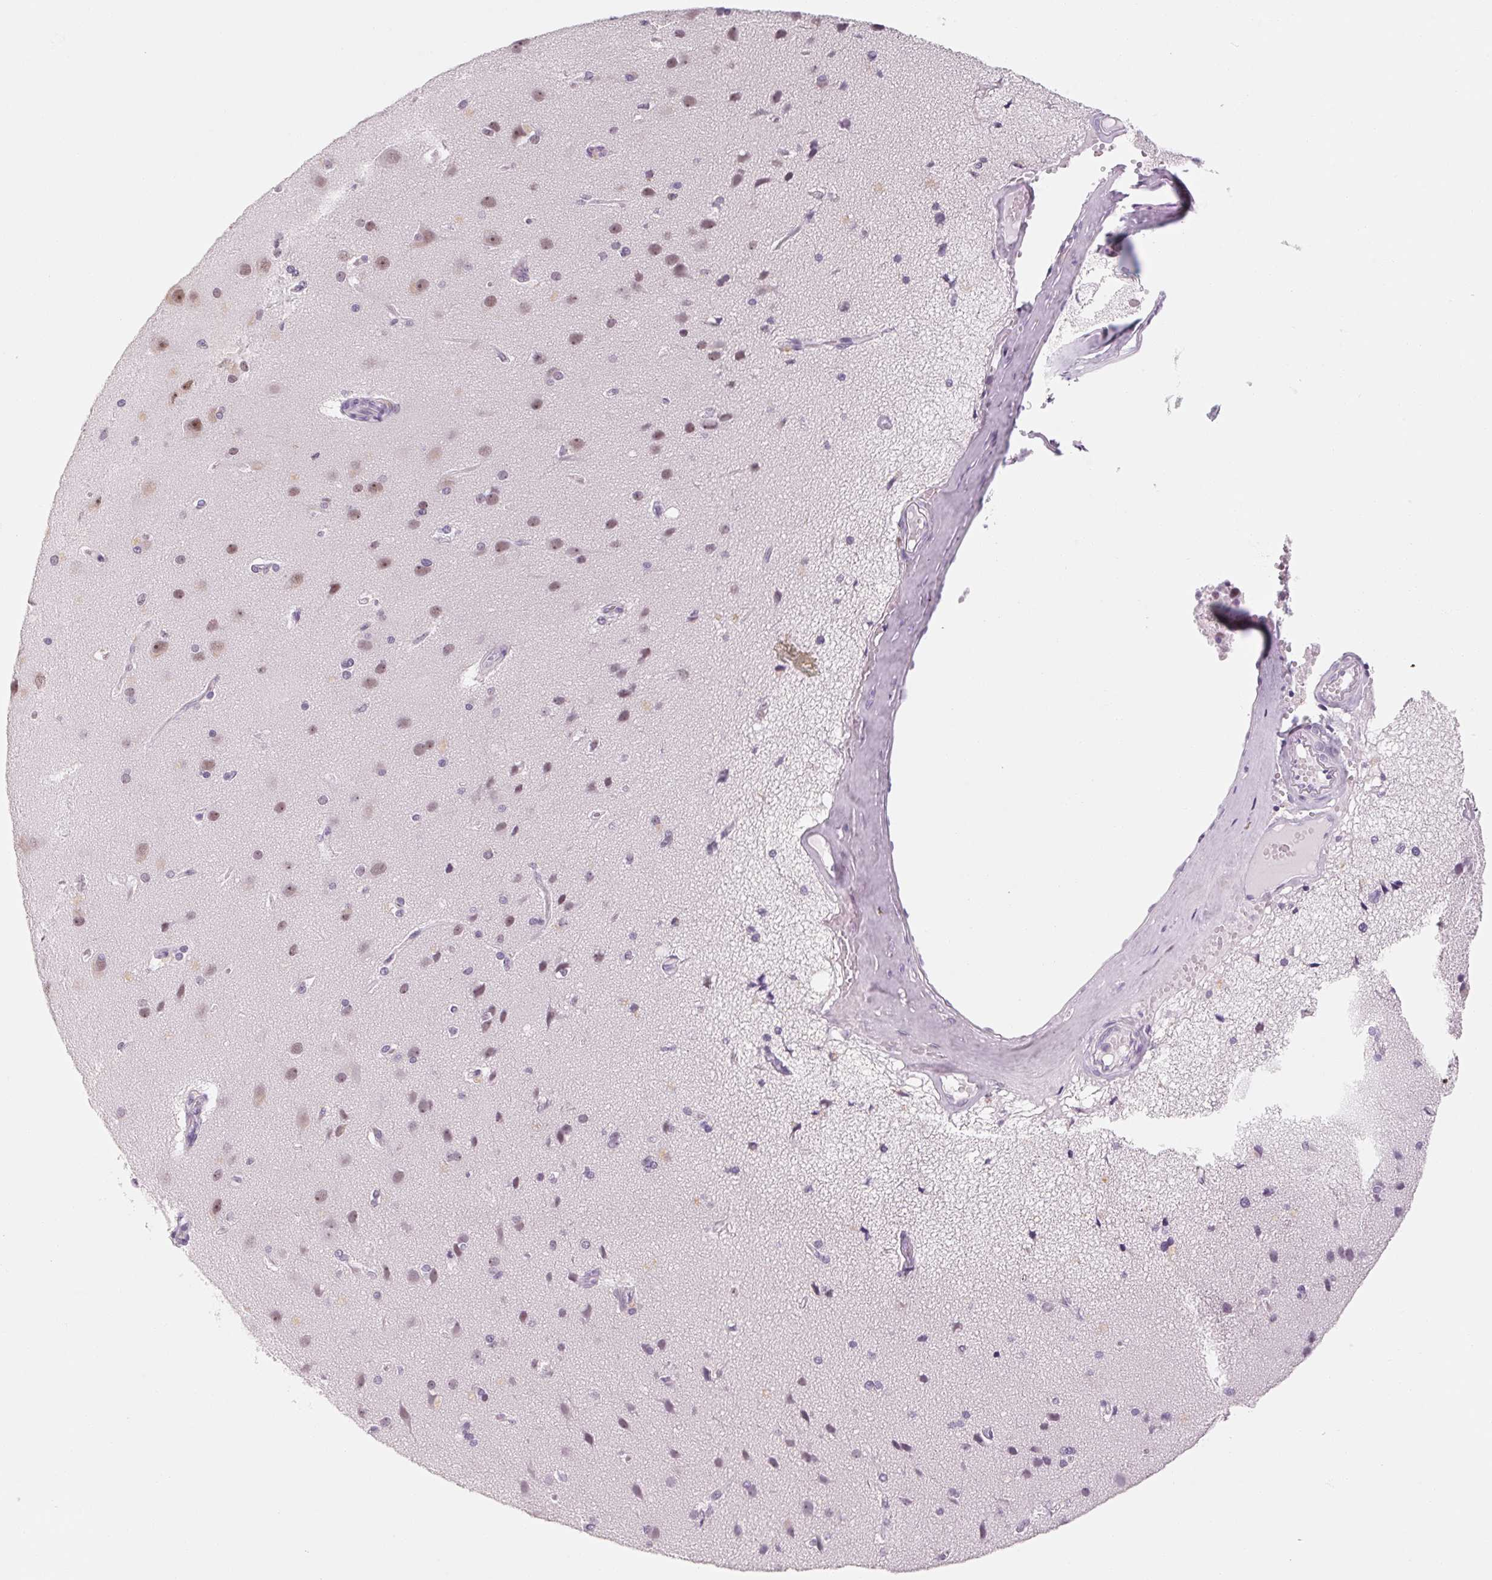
{"staining": {"intensity": "negative", "quantity": "none", "location": "none"}, "tissue": "cerebral cortex", "cell_type": "Endothelial cells", "image_type": "normal", "snomed": [{"axis": "morphology", "description": "Normal tissue, NOS"}, {"axis": "morphology", "description": "Glioma, malignant, High grade"}, {"axis": "topography", "description": "Cerebral cortex"}], "caption": "This is an immunohistochemistry (IHC) micrograph of normal human cerebral cortex. There is no expression in endothelial cells.", "gene": "ZIC4", "patient": {"sex": "male", "age": 71}}